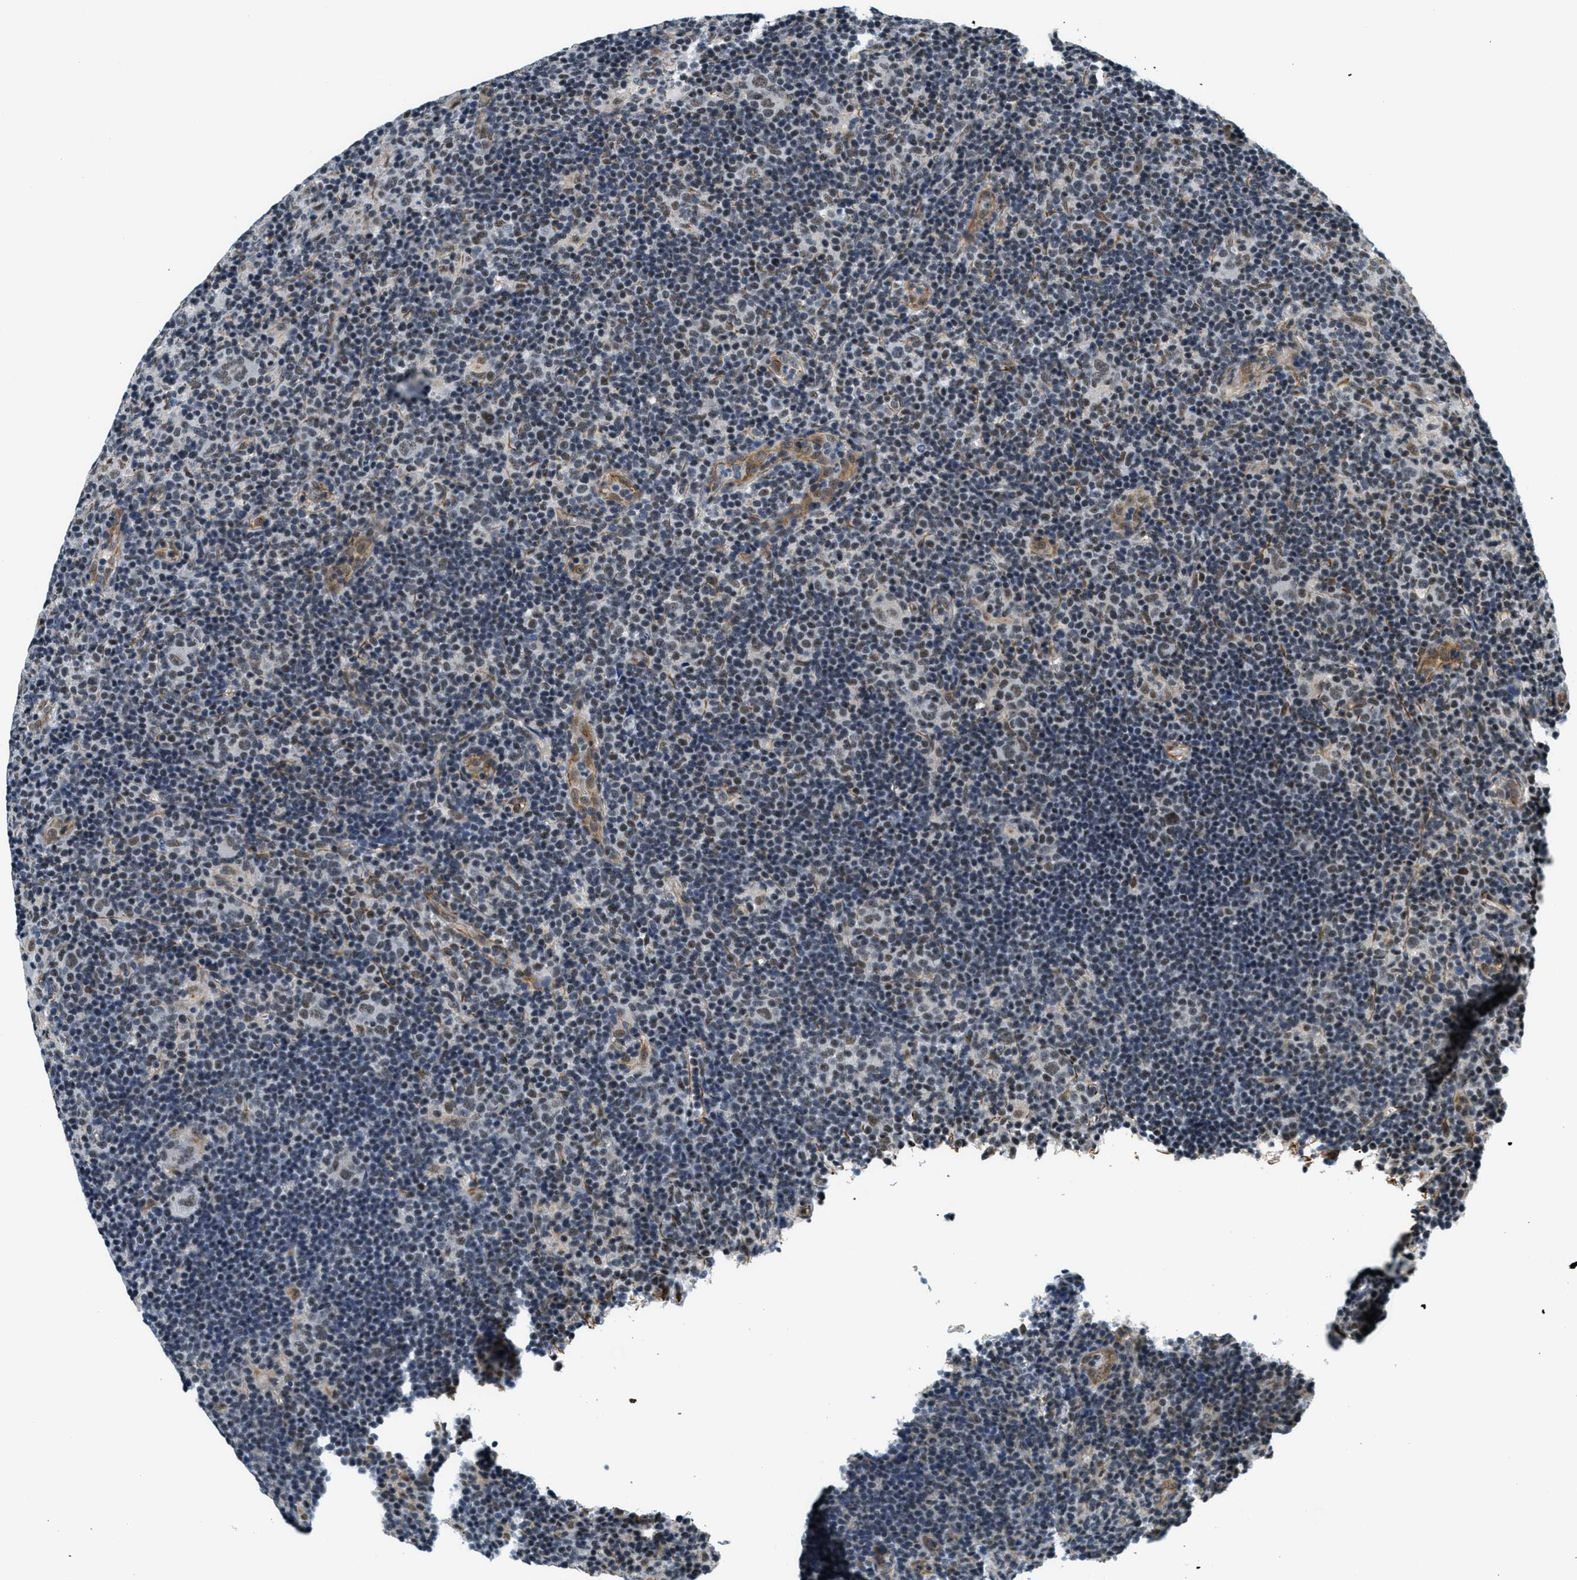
{"staining": {"intensity": "weak", "quantity": ">75%", "location": "nuclear"}, "tissue": "lymphoma", "cell_type": "Tumor cells", "image_type": "cancer", "snomed": [{"axis": "morphology", "description": "Hodgkin's disease, NOS"}, {"axis": "topography", "description": "Lymph node"}], "caption": "Hodgkin's disease was stained to show a protein in brown. There is low levels of weak nuclear staining in approximately >75% of tumor cells.", "gene": "CFAP36", "patient": {"sex": "female", "age": 57}}